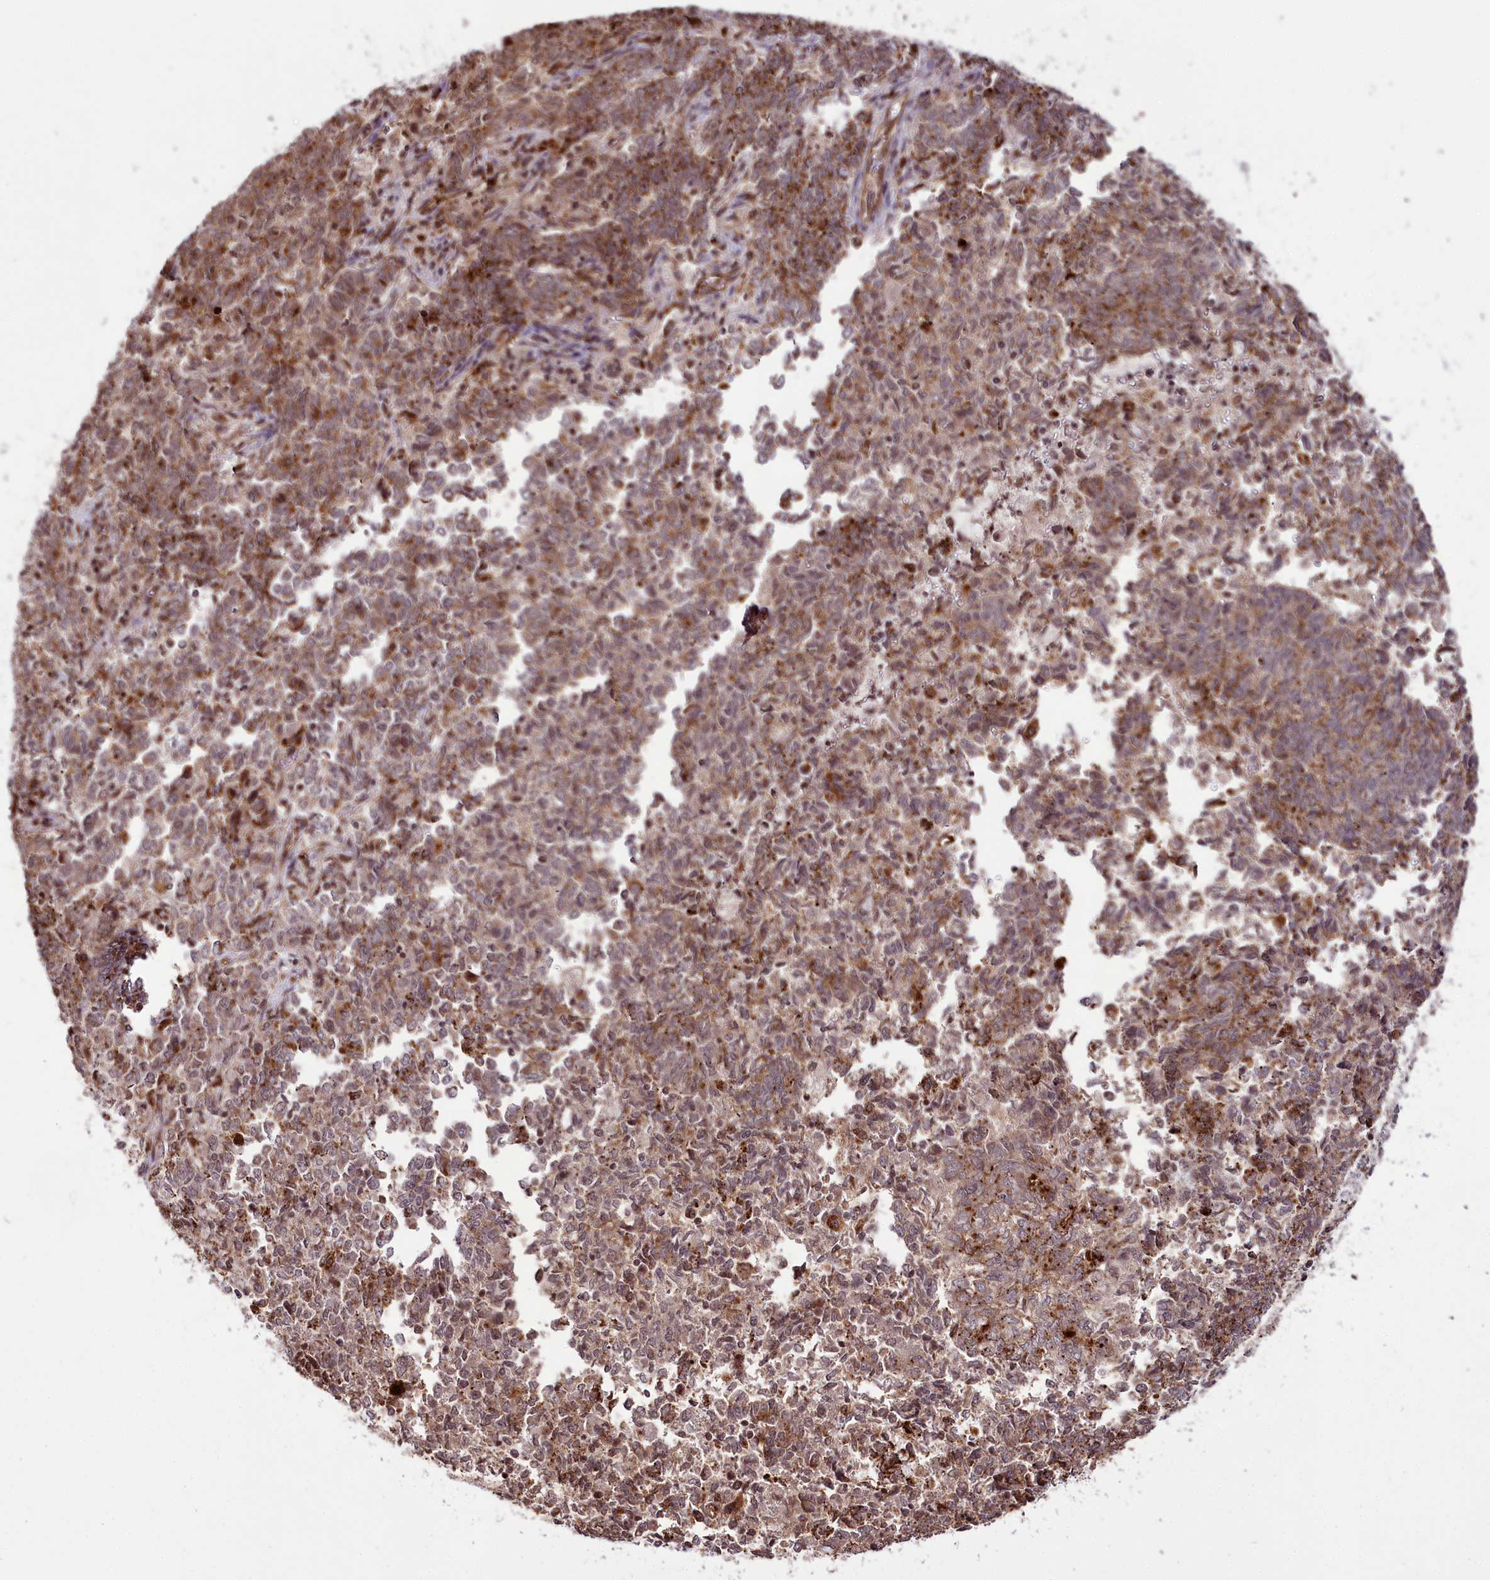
{"staining": {"intensity": "moderate", "quantity": ">75%", "location": "cytoplasmic/membranous"}, "tissue": "endometrial cancer", "cell_type": "Tumor cells", "image_type": "cancer", "snomed": [{"axis": "morphology", "description": "Adenocarcinoma, NOS"}, {"axis": "topography", "description": "Endometrium"}], "caption": "Endometrial adenocarcinoma stained with DAB IHC shows medium levels of moderate cytoplasmic/membranous staining in about >75% of tumor cells. Immunohistochemistry (ihc) stains the protein of interest in brown and the nuclei are stained blue.", "gene": "HOXC8", "patient": {"sex": "female", "age": 80}}